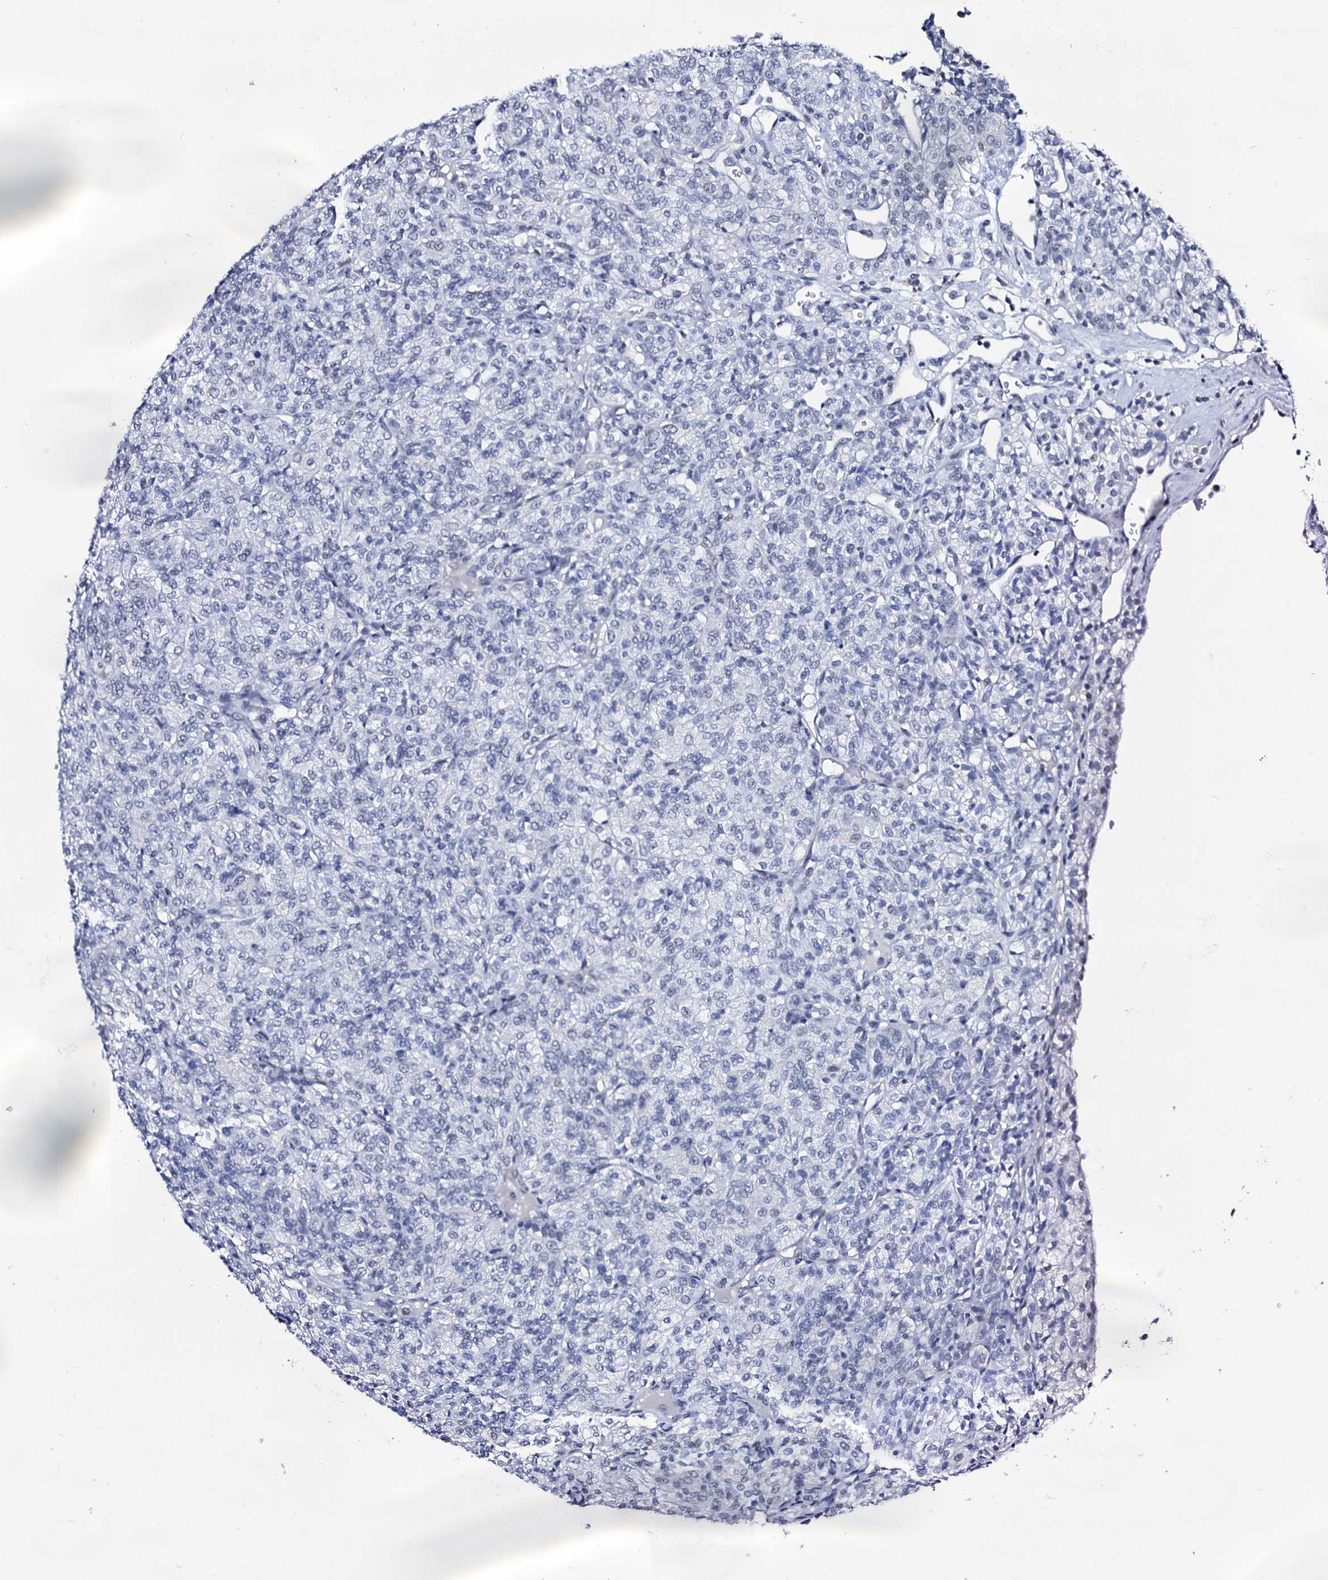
{"staining": {"intensity": "negative", "quantity": "none", "location": "none"}, "tissue": "renal cancer", "cell_type": "Tumor cells", "image_type": "cancer", "snomed": [{"axis": "morphology", "description": "Adenocarcinoma, NOS"}, {"axis": "topography", "description": "Kidney"}], "caption": "This is a photomicrograph of IHC staining of renal adenocarcinoma, which shows no positivity in tumor cells.", "gene": "SPATA19", "patient": {"sex": "male", "age": 77}}